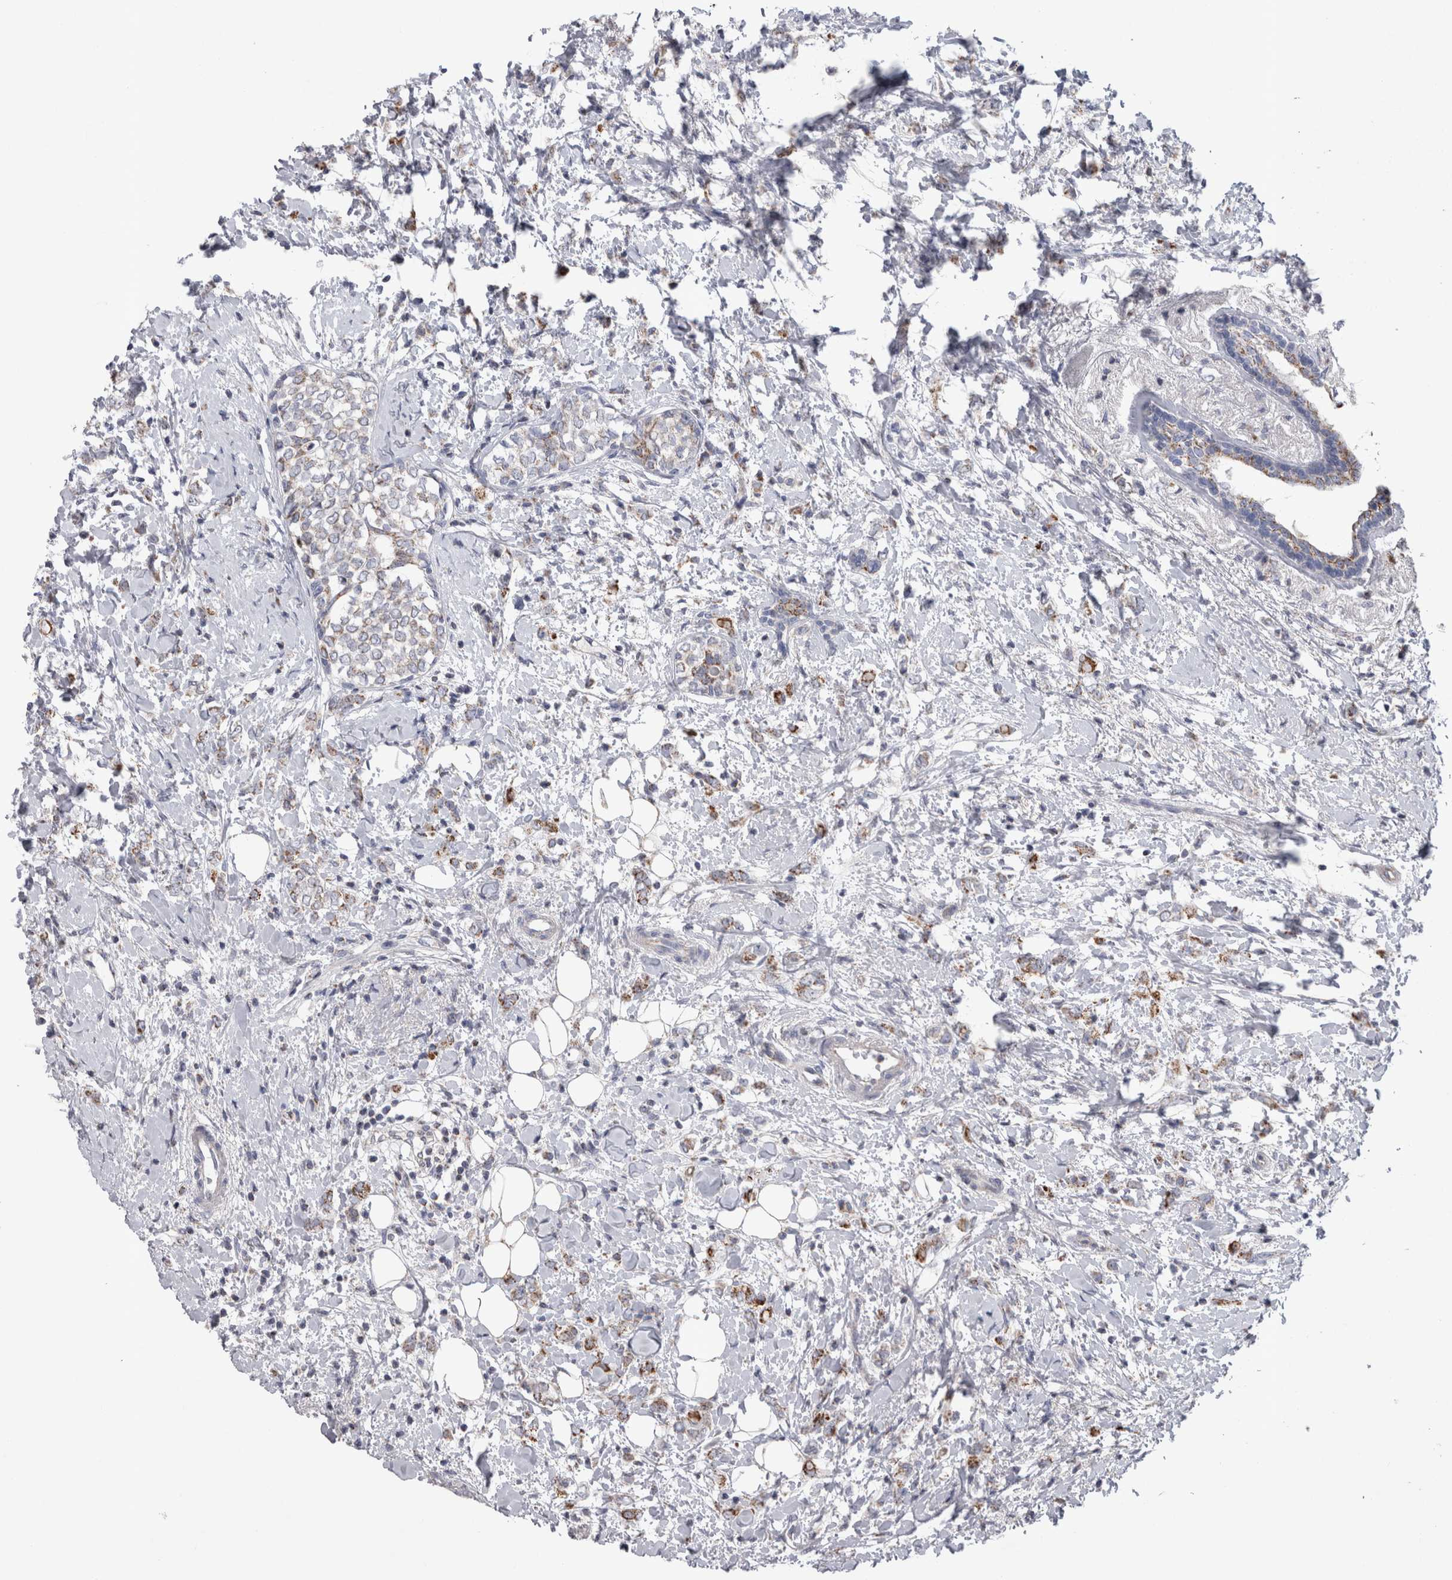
{"staining": {"intensity": "moderate", "quantity": "25%-75%", "location": "cytoplasmic/membranous"}, "tissue": "breast cancer", "cell_type": "Tumor cells", "image_type": "cancer", "snomed": [{"axis": "morphology", "description": "Normal tissue, NOS"}, {"axis": "morphology", "description": "Lobular carcinoma"}, {"axis": "topography", "description": "Breast"}], "caption": "IHC photomicrograph of breast lobular carcinoma stained for a protein (brown), which shows medium levels of moderate cytoplasmic/membranous staining in about 25%-75% of tumor cells.", "gene": "HDHD3", "patient": {"sex": "female", "age": 47}}